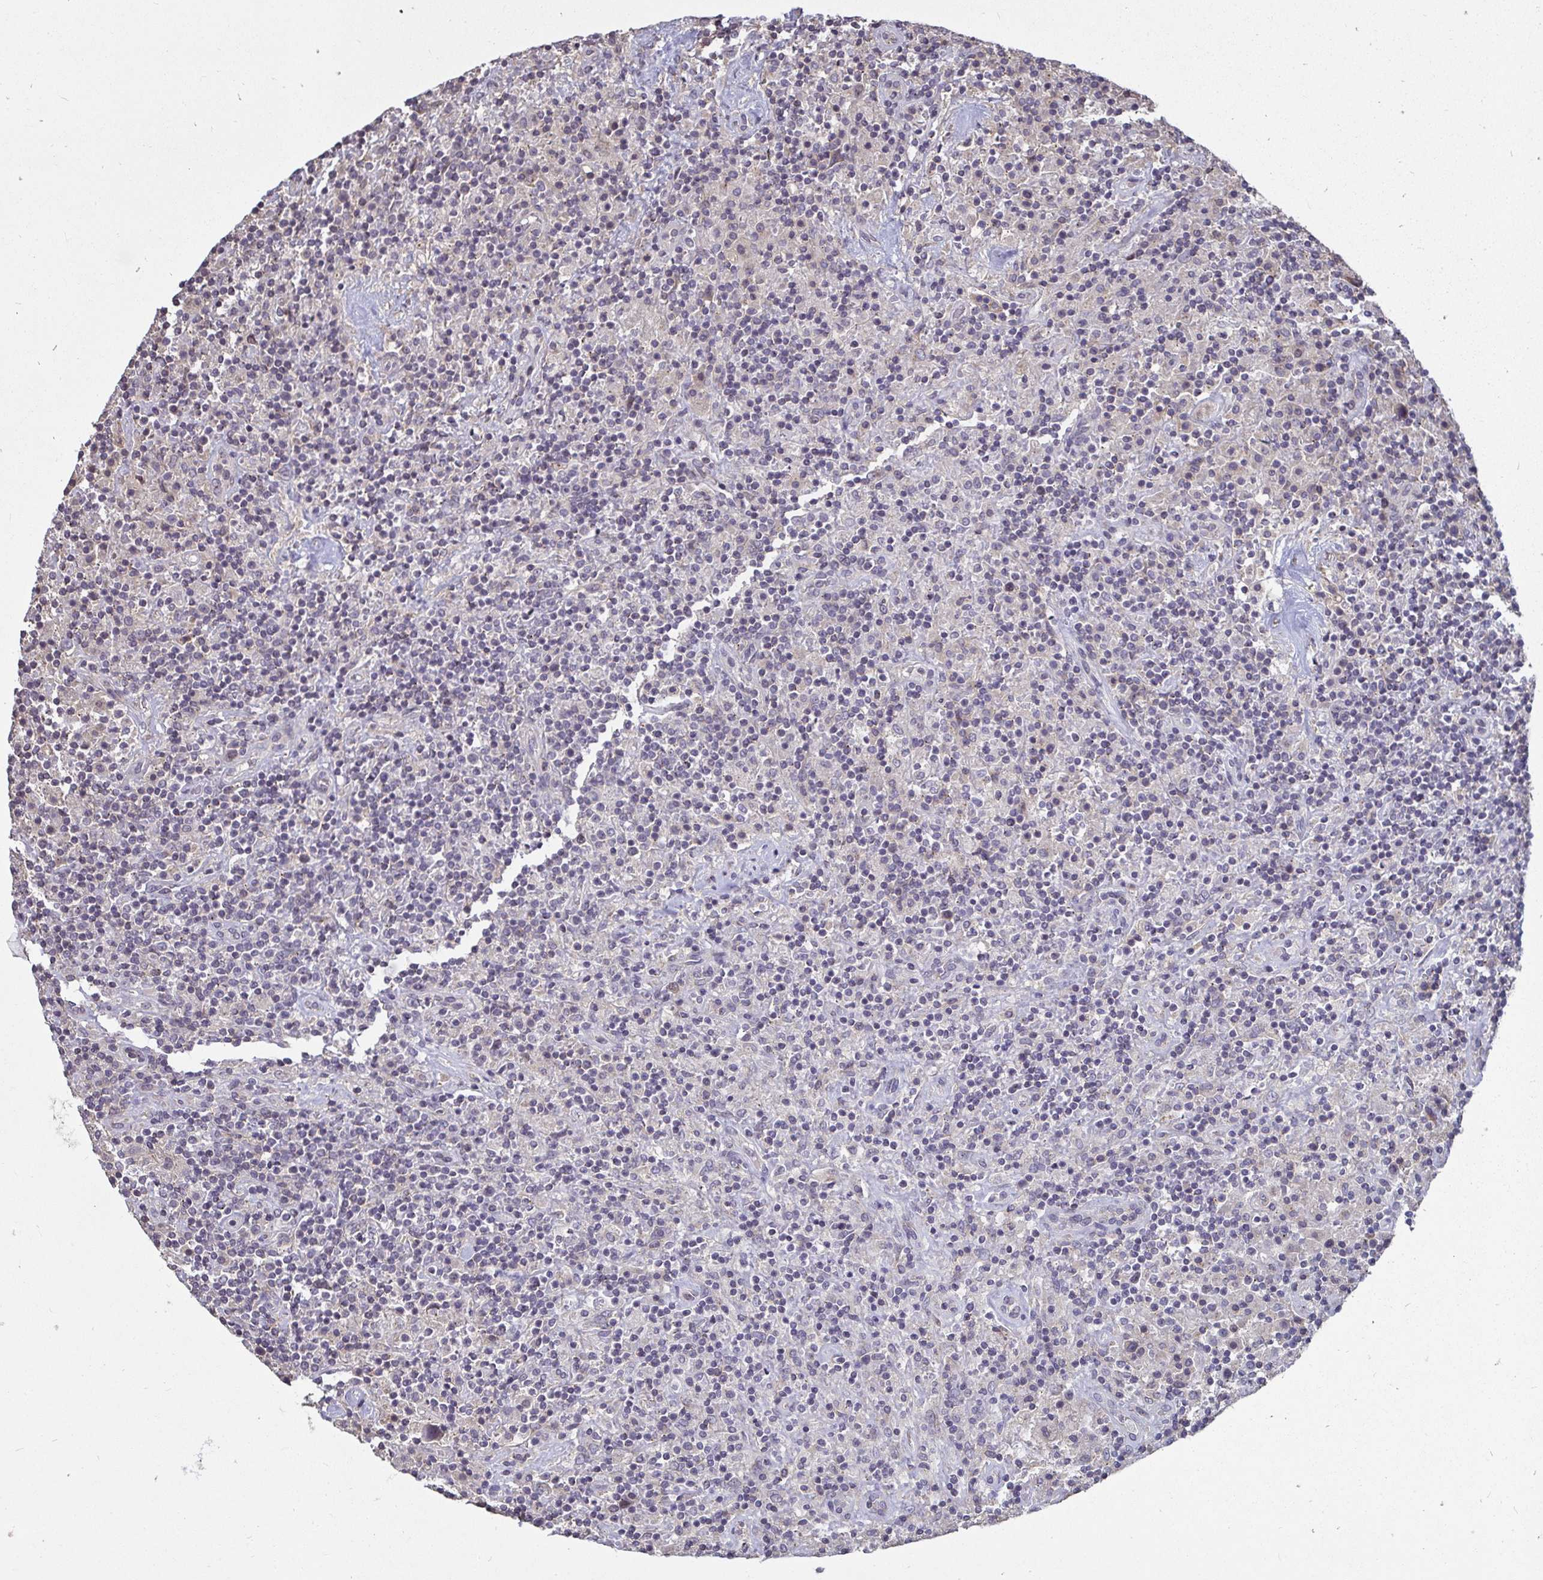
{"staining": {"intensity": "negative", "quantity": "none", "location": "none"}, "tissue": "lymphoma", "cell_type": "Tumor cells", "image_type": "cancer", "snomed": [{"axis": "morphology", "description": "Hodgkin's disease, NOS"}, {"axis": "topography", "description": "Thymus, NOS"}], "caption": "Tumor cells show no significant protein positivity in lymphoma.", "gene": "ANLN", "patient": {"sex": "female", "age": 17}}